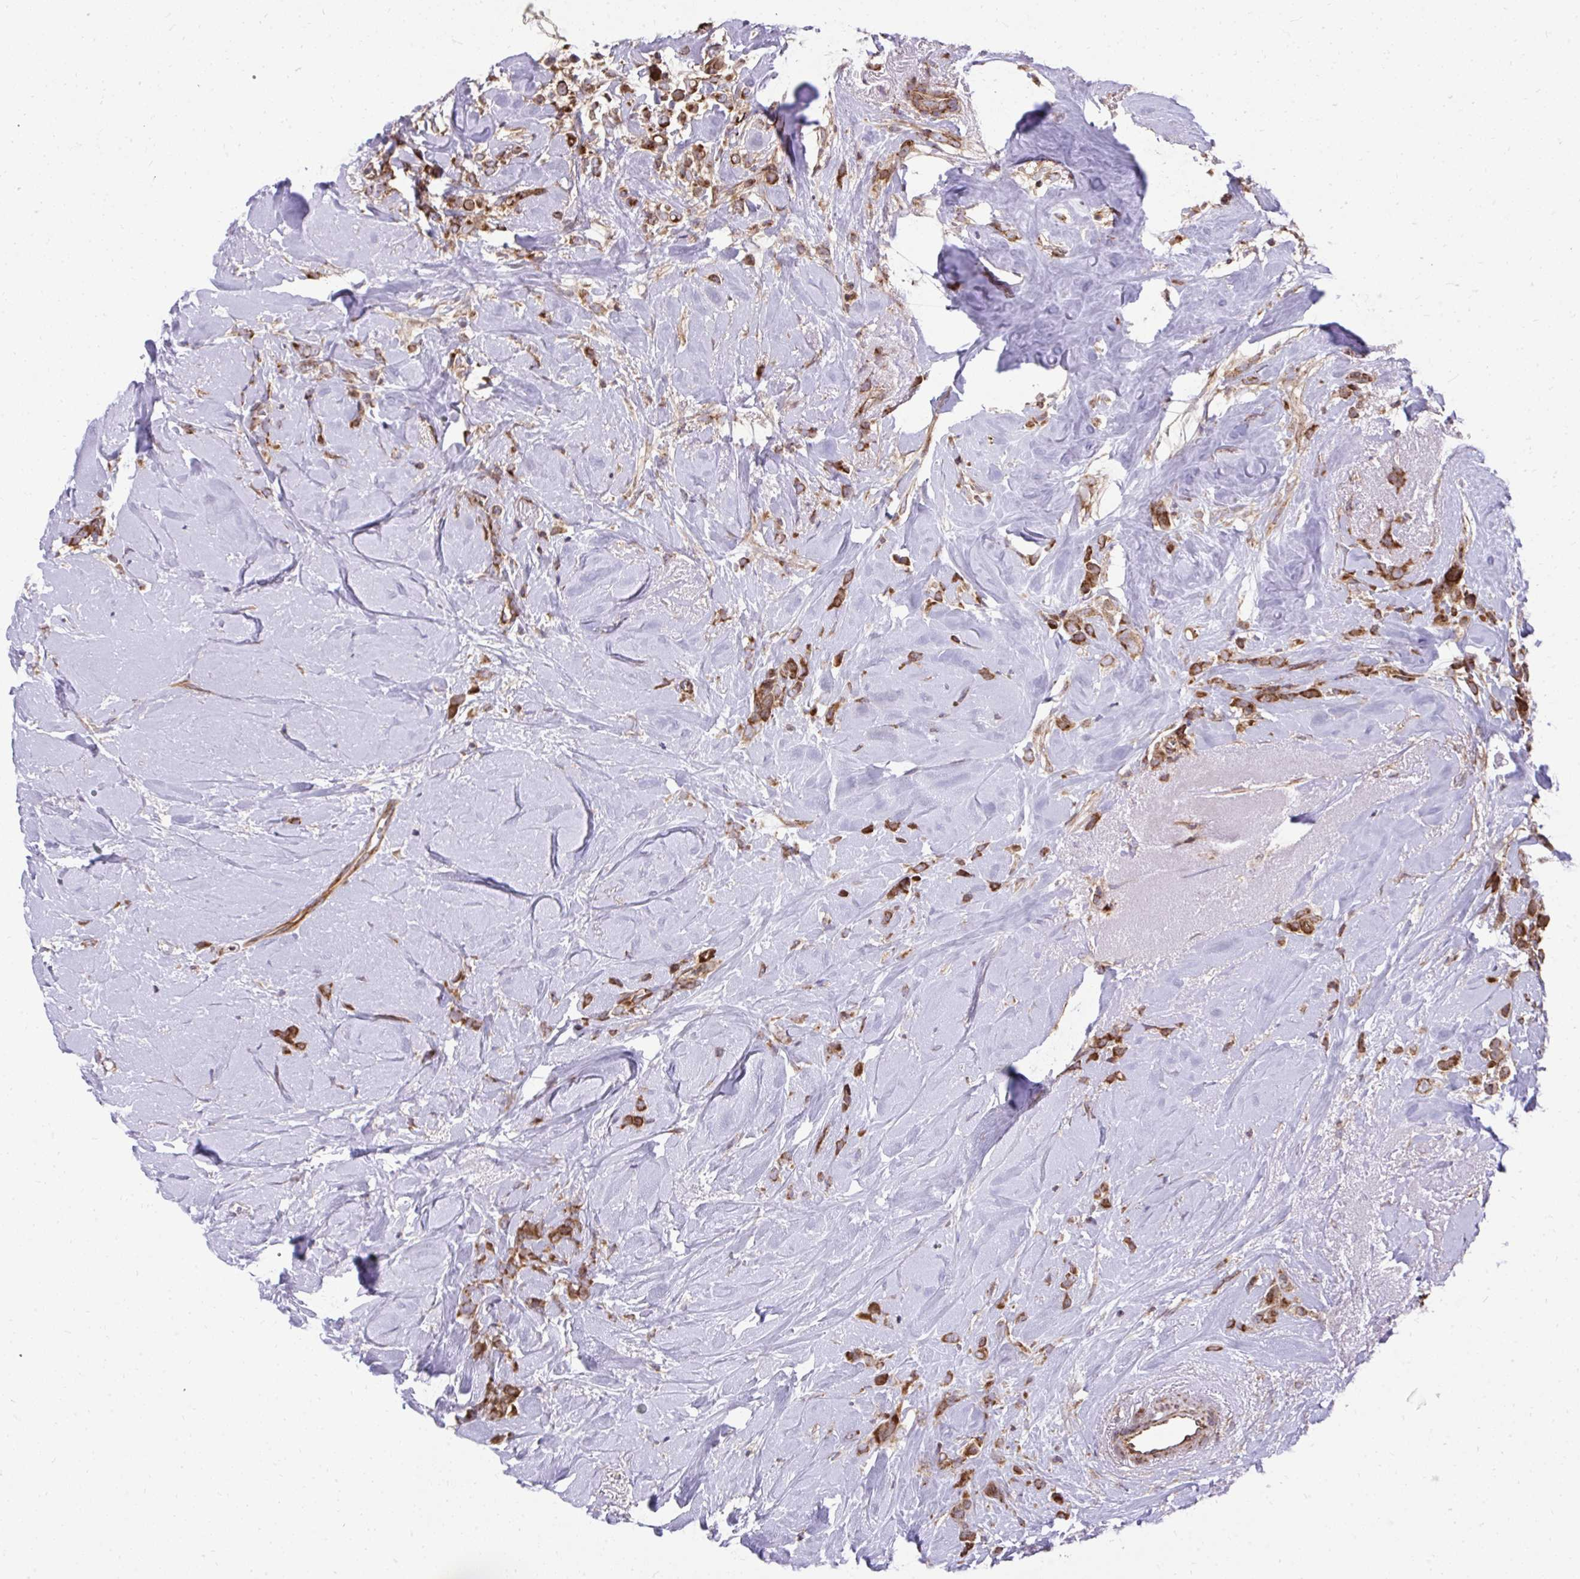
{"staining": {"intensity": "strong", "quantity": ">75%", "location": "cytoplasmic/membranous"}, "tissue": "breast cancer", "cell_type": "Tumor cells", "image_type": "cancer", "snomed": [{"axis": "morphology", "description": "Duct carcinoma"}, {"axis": "topography", "description": "Breast"}], "caption": "Immunohistochemistry (IHC) of human infiltrating ductal carcinoma (breast) exhibits high levels of strong cytoplasmic/membranous staining in approximately >75% of tumor cells. (DAB (3,3'-diaminobenzidine) IHC, brown staining for protein, blue staining for nuclei).", "gene": "NMNAT3", "patient": {"sex": "female", "age": 80}}